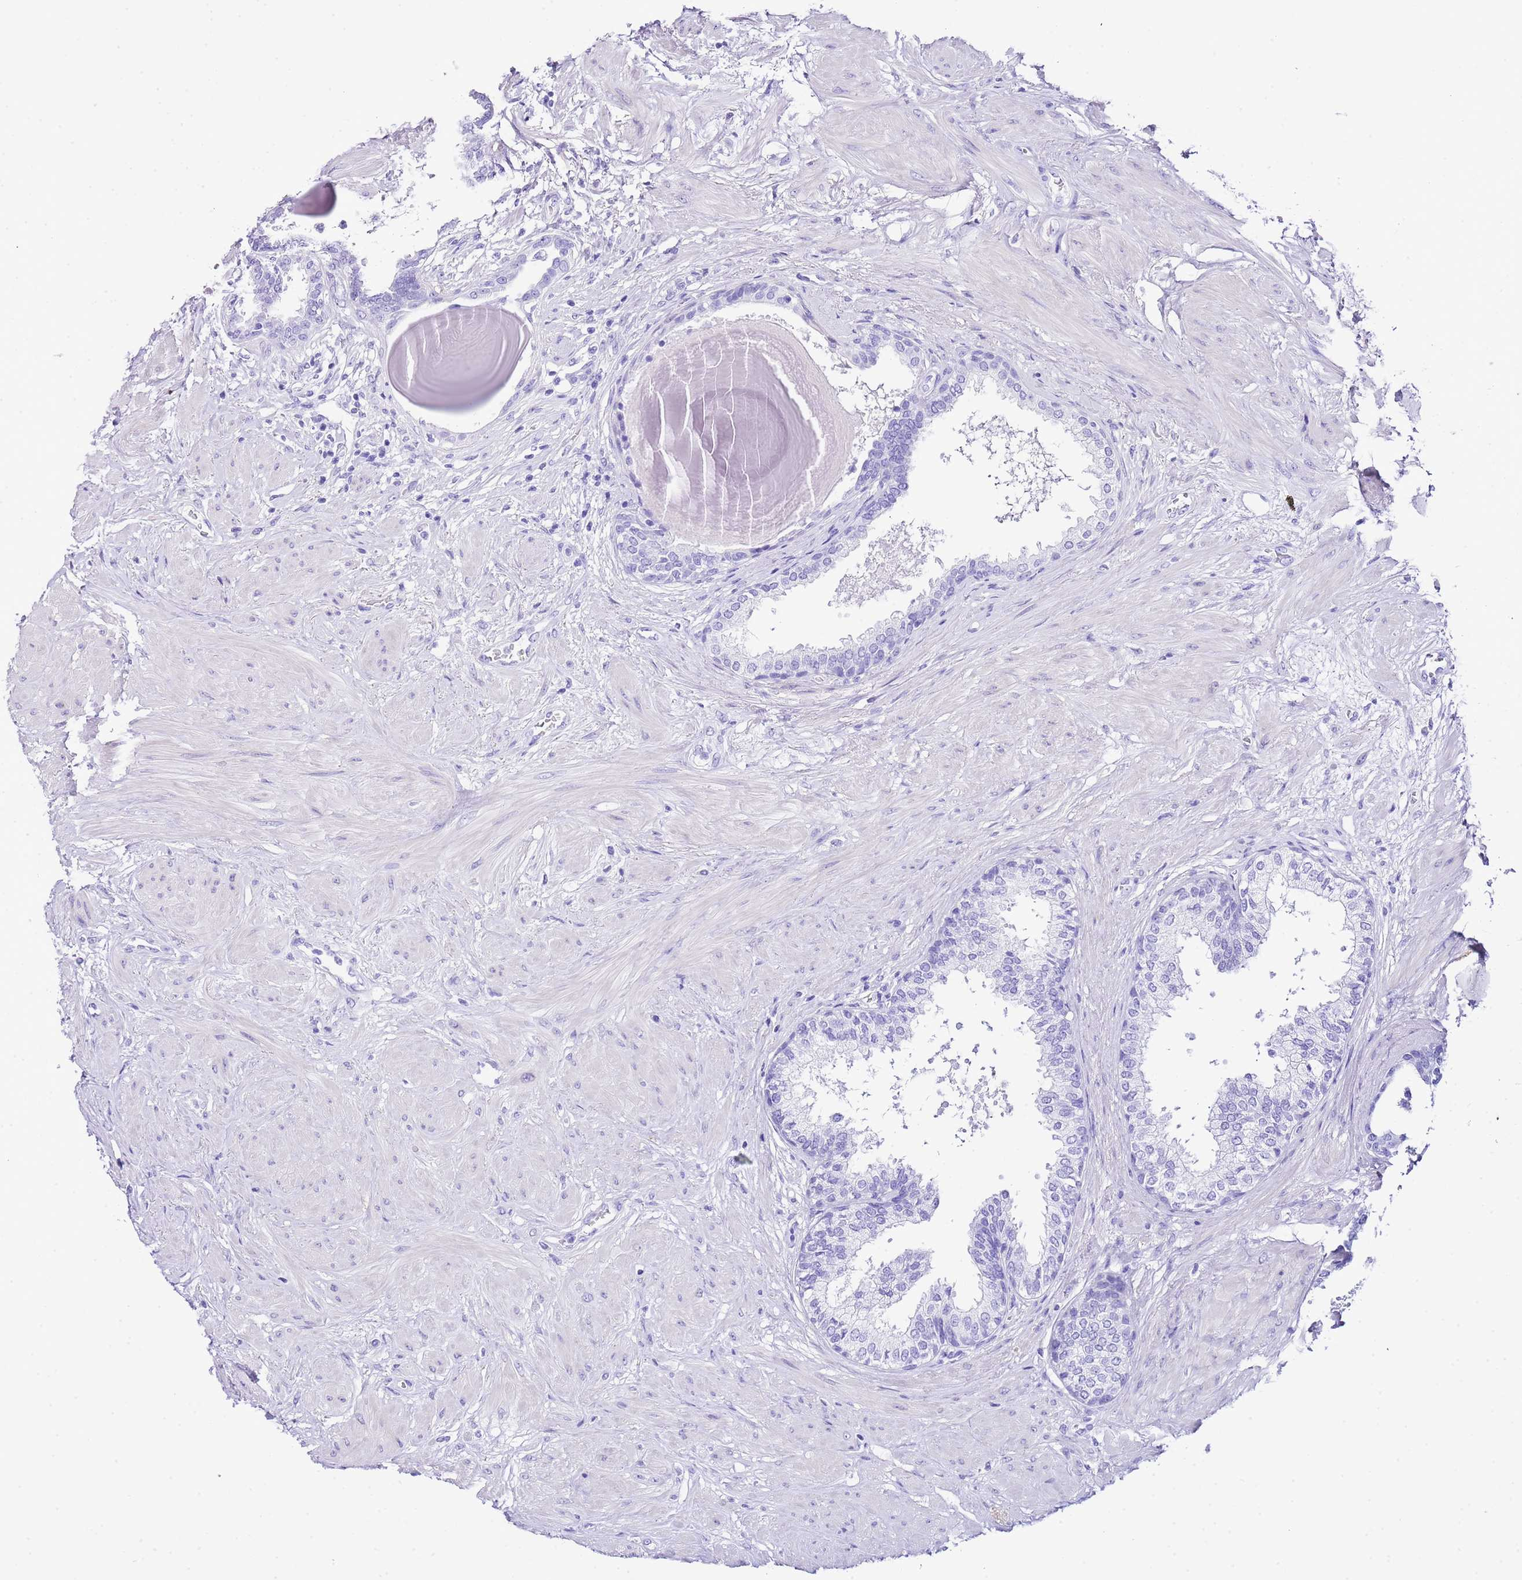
{"staining": {"intensity": "negative", "quantity": "none", "location": "none"}, "tissue": "prostate", "cell_type": "Glandular cells", "image_type": "normal", "snomed": [{"axis": "morphology", "description": "Normal tissue, NOS"}, {"axis": "topography", "description": "Prostate"}], "caption": "The photomicrograph exhibits no significant expression in glandular cells of prostate.", "gene": "KCNC1", "patient": {"sex": "male", "age": 48}}